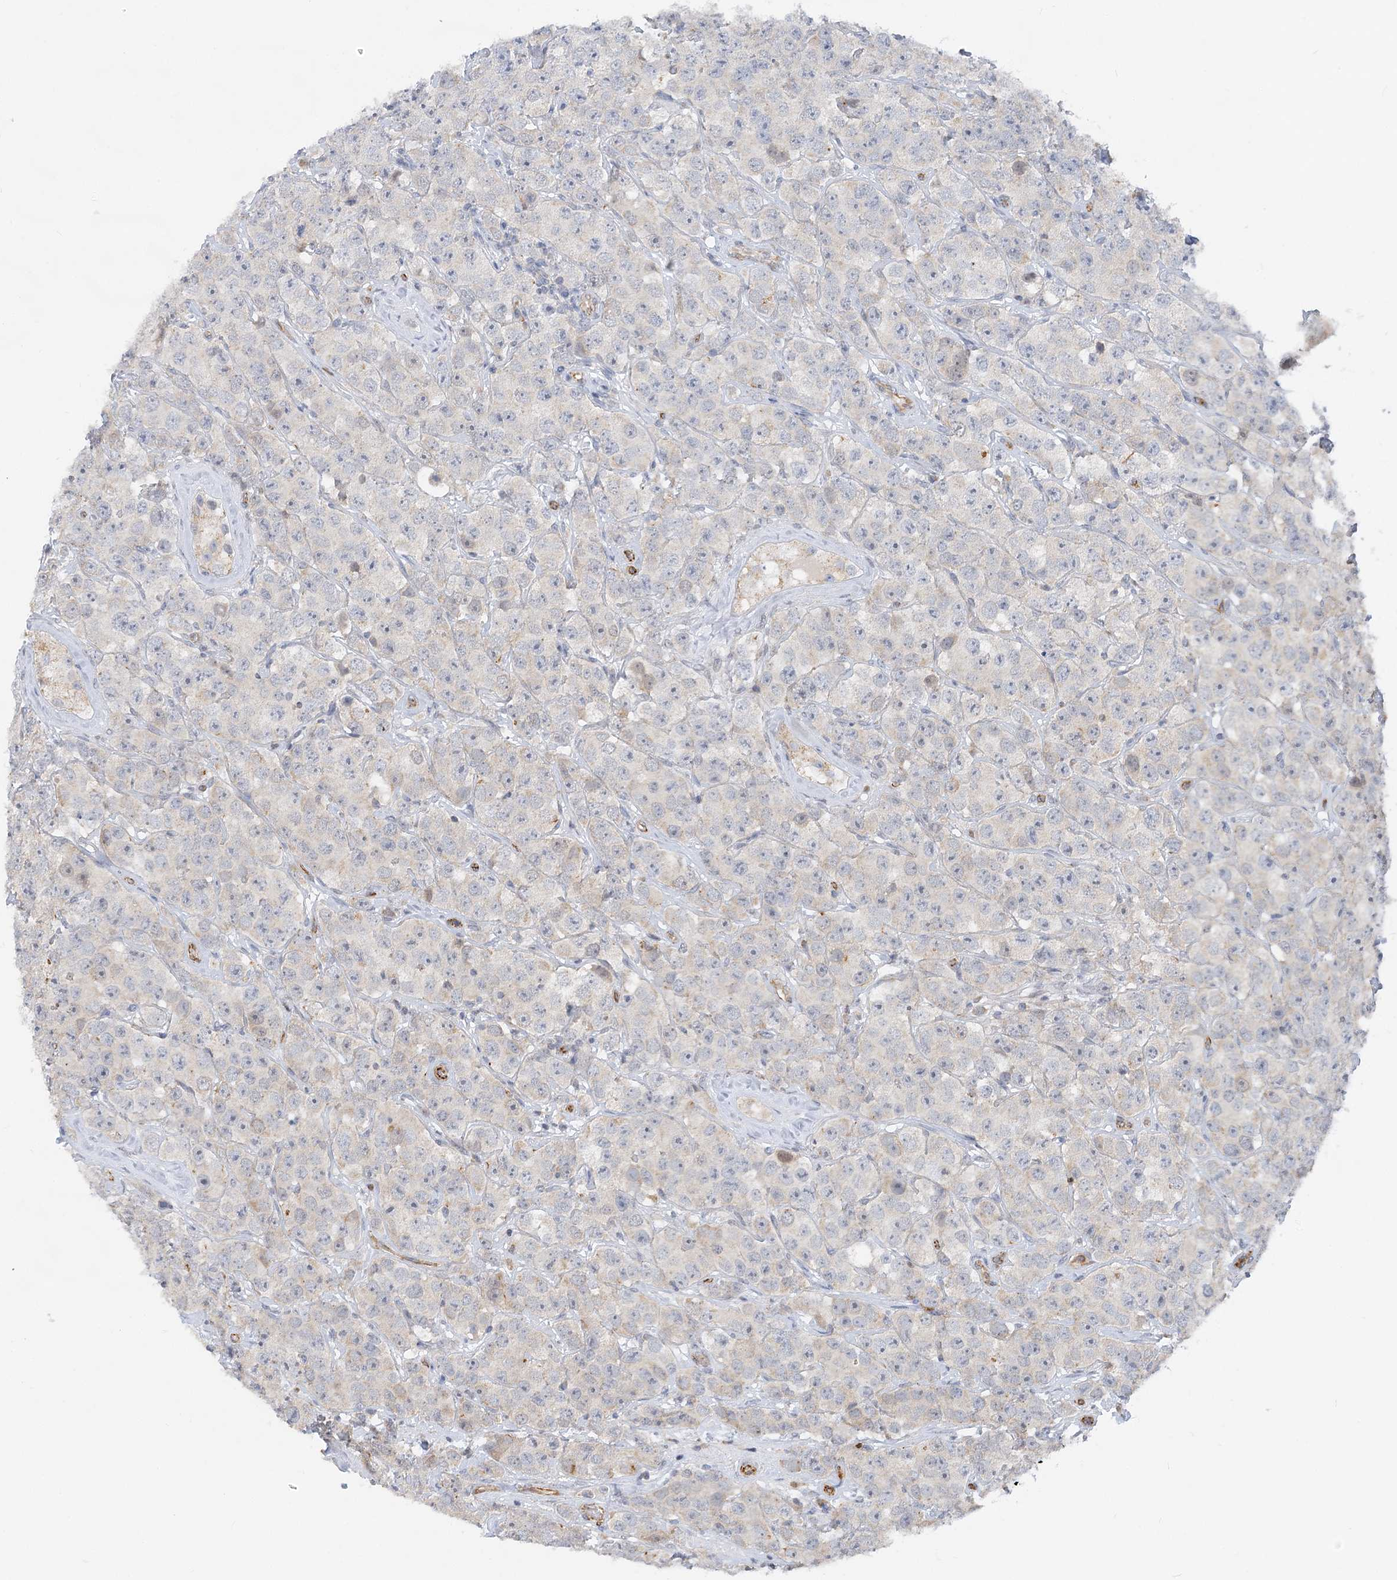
{"staining": {"intensity": "negative", "quantity": "none", "location": "none"}, "tissue": "testis cancer", "cell_type": "Tumor cells", "image_type": "cancer", "snomed": [{"axis": "morphology", "description": "Seminoma, NOS"}, {"axis": "topography", "description": "Testis"}], "caption": "Immunohistochemical staining of seminoma (testis) shows no significant expression in tumor cells.", "gene": "NELL2", "patient": {"sex": "male", "age": 28}}